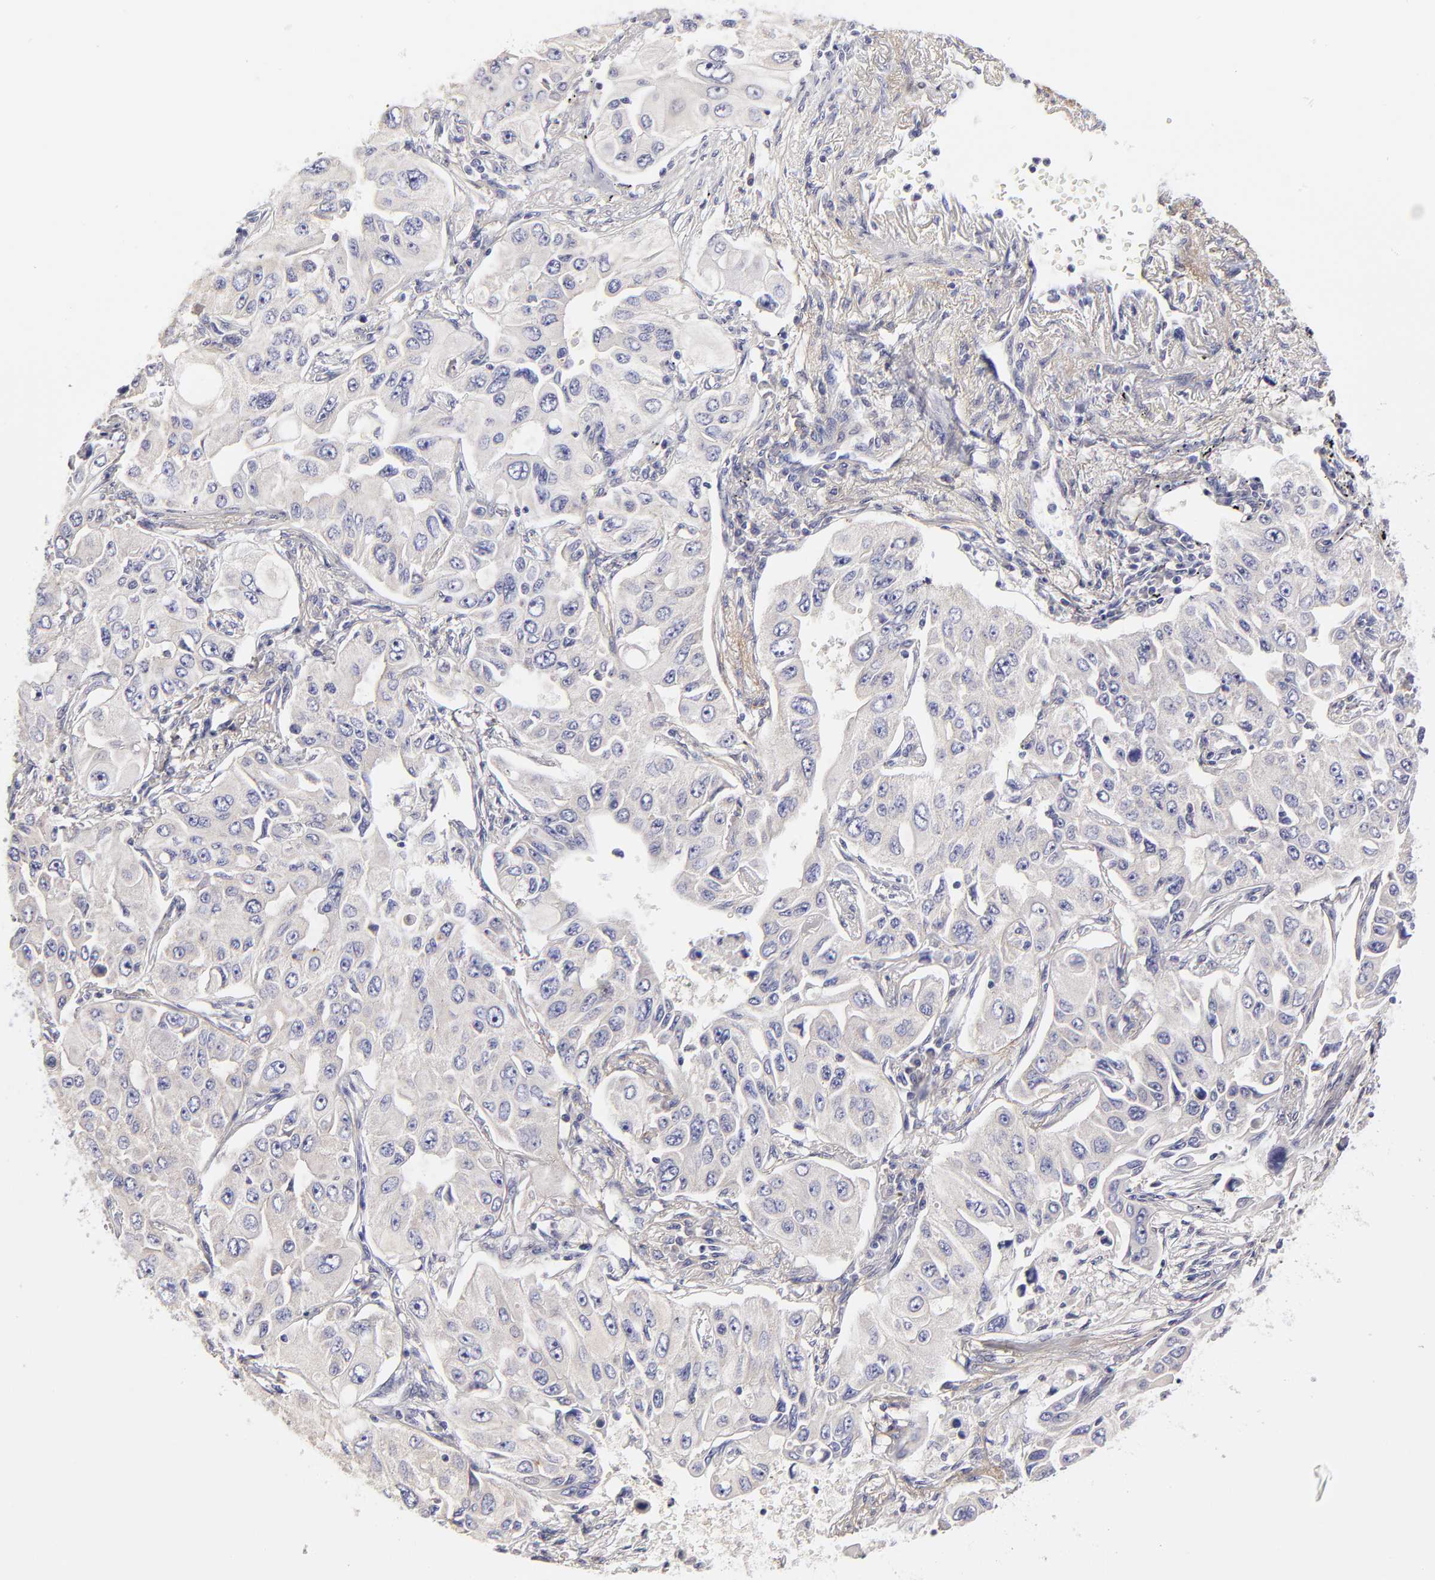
{"staining": {"intensity": "negative", "quantity": "none", "location": "none"}, "tissue": "lung cancer", "cell_type": "Tumor cells", "image_type": "cancer", "snomed": [{"axis": "morphology", "description": "Adenocarcinoma, NOS"}, {"axis": "topography", "description": "Lung"}], "caption": "Tumor cells are negative for brown protein staining in lung cancer. (Stains: DAB immunohistochemistry (IHC) with hematoxylin counter stain, Microscopy: brightfield microscopy at high magnification).", "gene": "BTG2", "patient": {"sex": "male", "age": 84}}